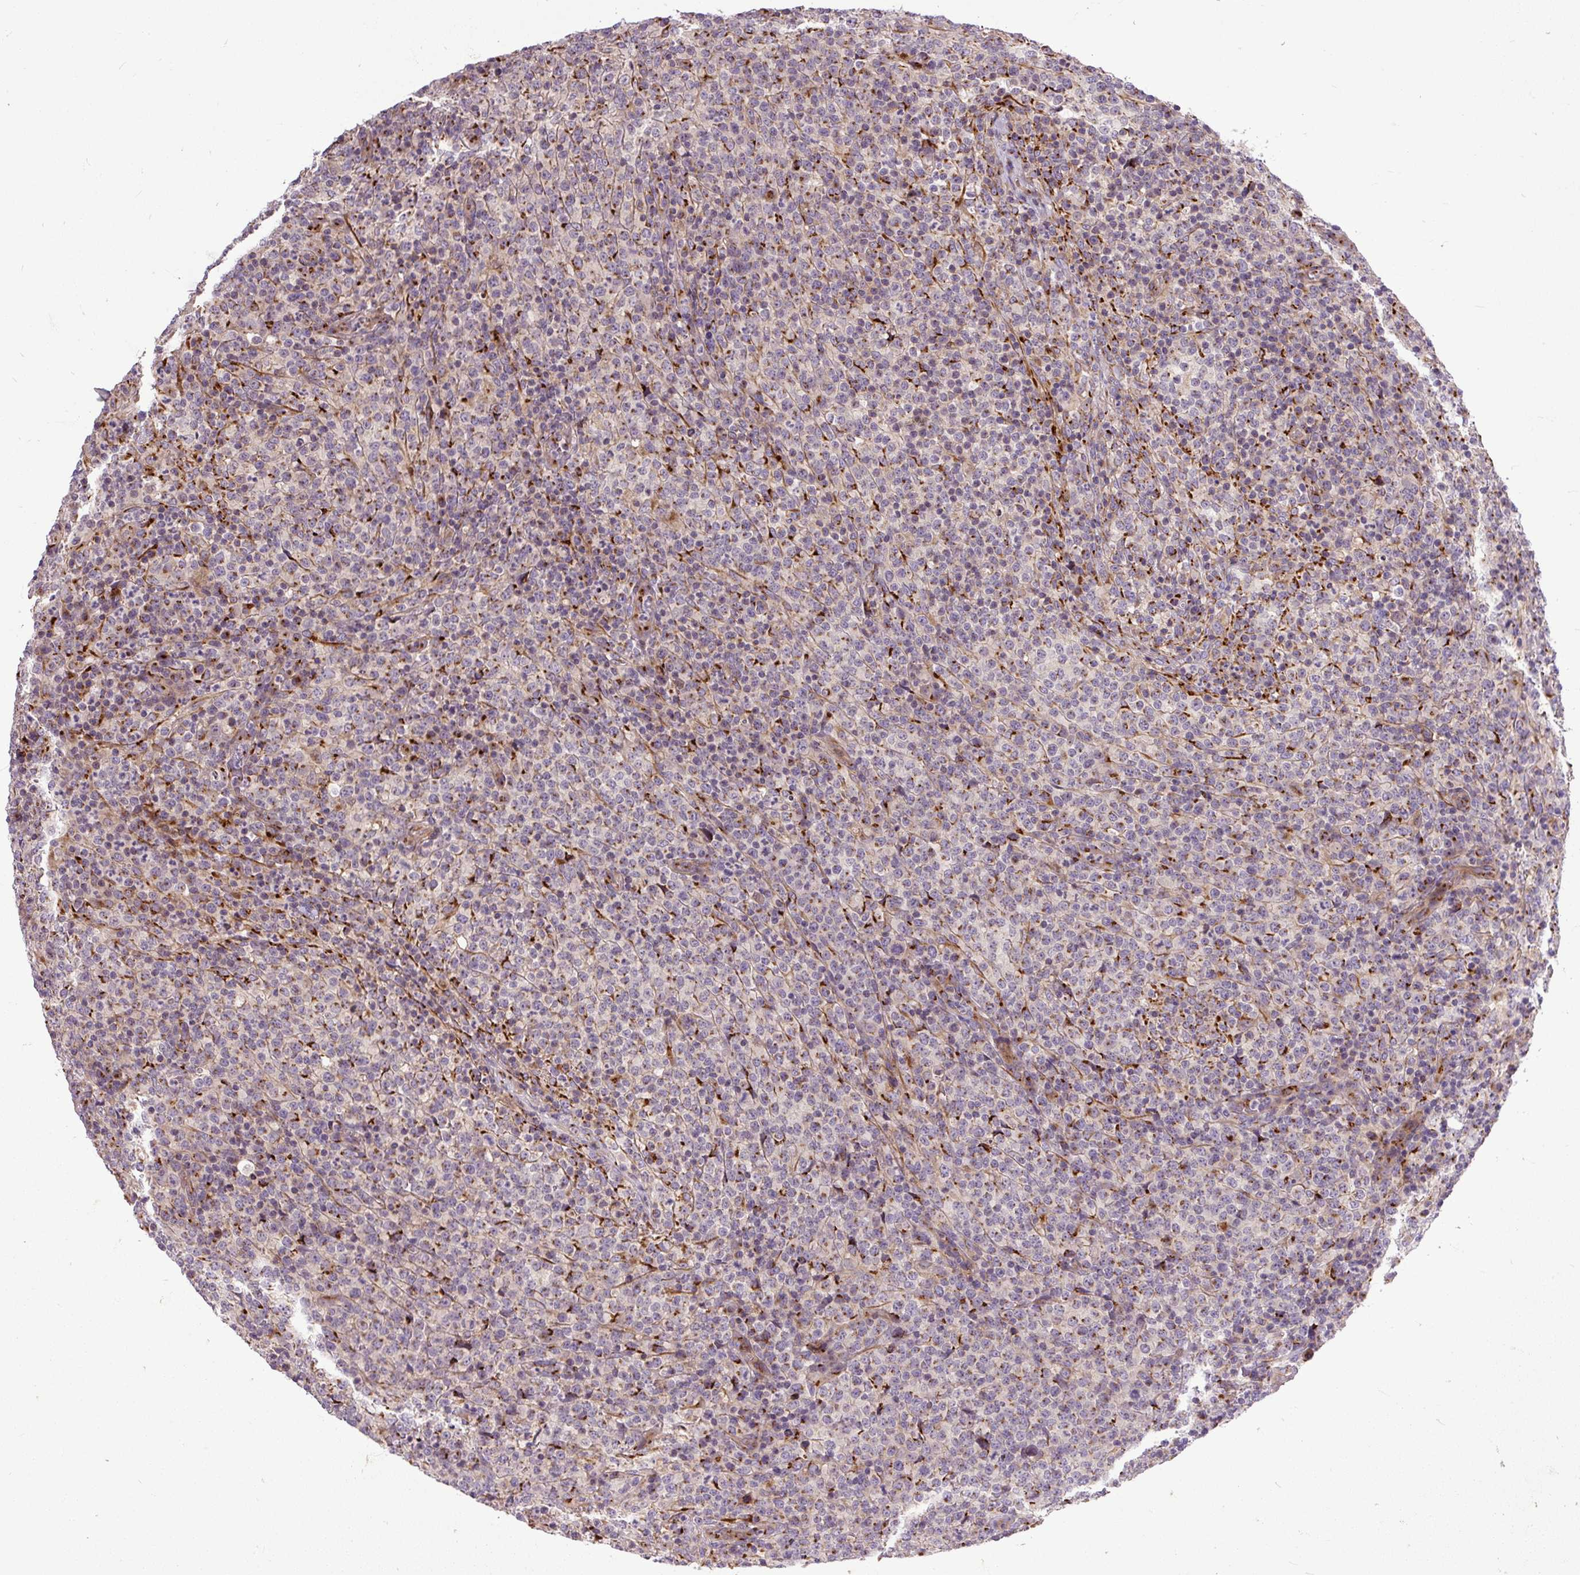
{"staining": {"intensity": "negative", "quantity": "none", "location": "none"}, "tissue": "lymphoma", "cell_type": "Tumor cells", "image_type": "cancer", "snomed": [{"axis": "morphology", "description": "Malignant lymphoma, non-Hodgkin's type, High grade"}, {"axis": "topography", "description": "Lymph node"}], "caption": "Immunohistochemical staining of lymphoma displays no significant staining in tumor cells. Brightfield microscopy of IHC stained with DAB (3,3'-diaminobenzidine) (brown) and hematoxylin (blue), captured at high magnification.", "gene": "MSMP", "patient": {"sex": "male", "age": 54}}